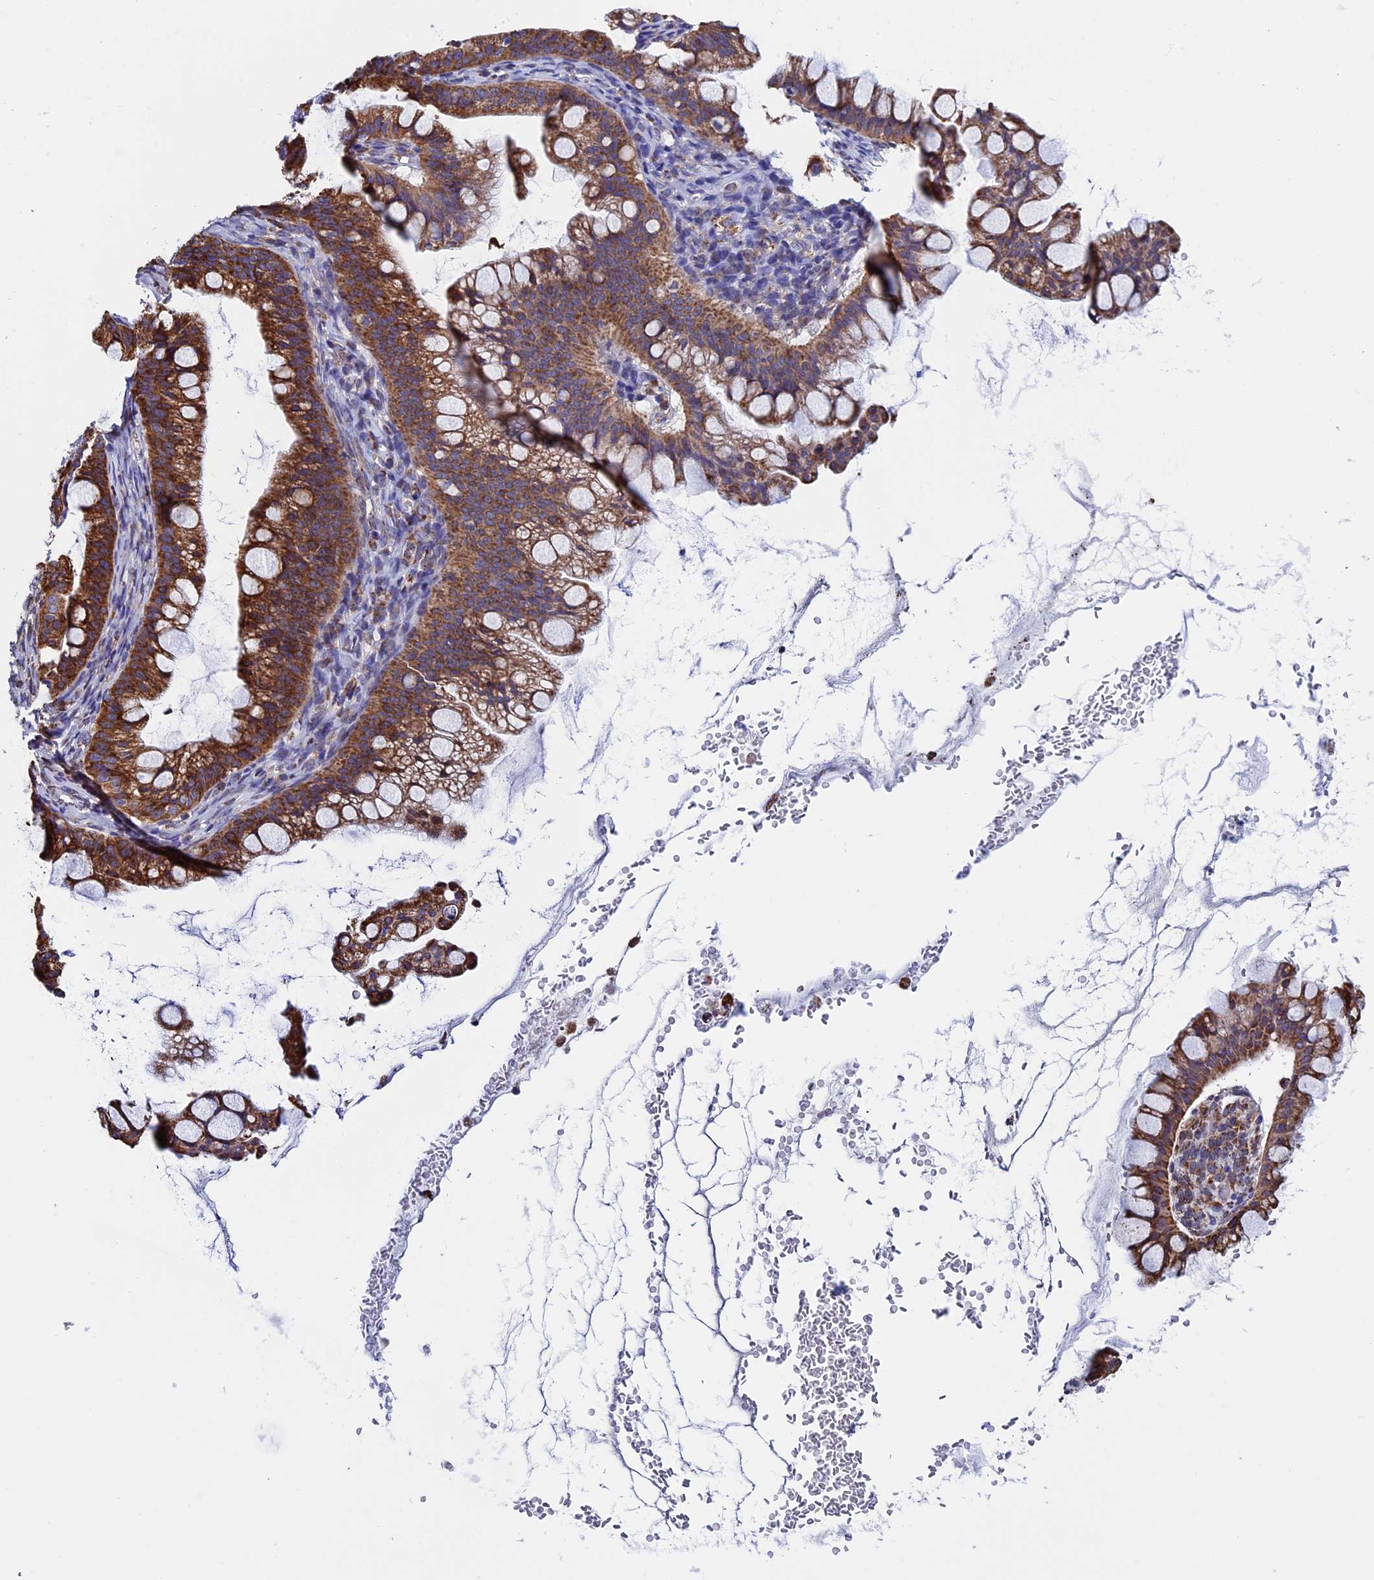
{"staining": {"intensity": "moderate", "quantity": ">75%", "location": "cytoplasmic/membranous"}, "tissue": "ovarian cancer", "cell_type": "Tumor cells", "image_type": "cancer", "snomed": [{"axis": "morphology", "description": "Cystadenocarcinoma, mucinous, NOS"}, {"axis": "topography", "description": "Ovary"}], "caption": "This image shows immunohistochemistry staining of ovarian cancer, with medium moderate cytoplasmic/membranous expression in approximately >75% of tumor cells.", "gene": "SLC9A5", "patient": {"sex": "female", "age": 73}}